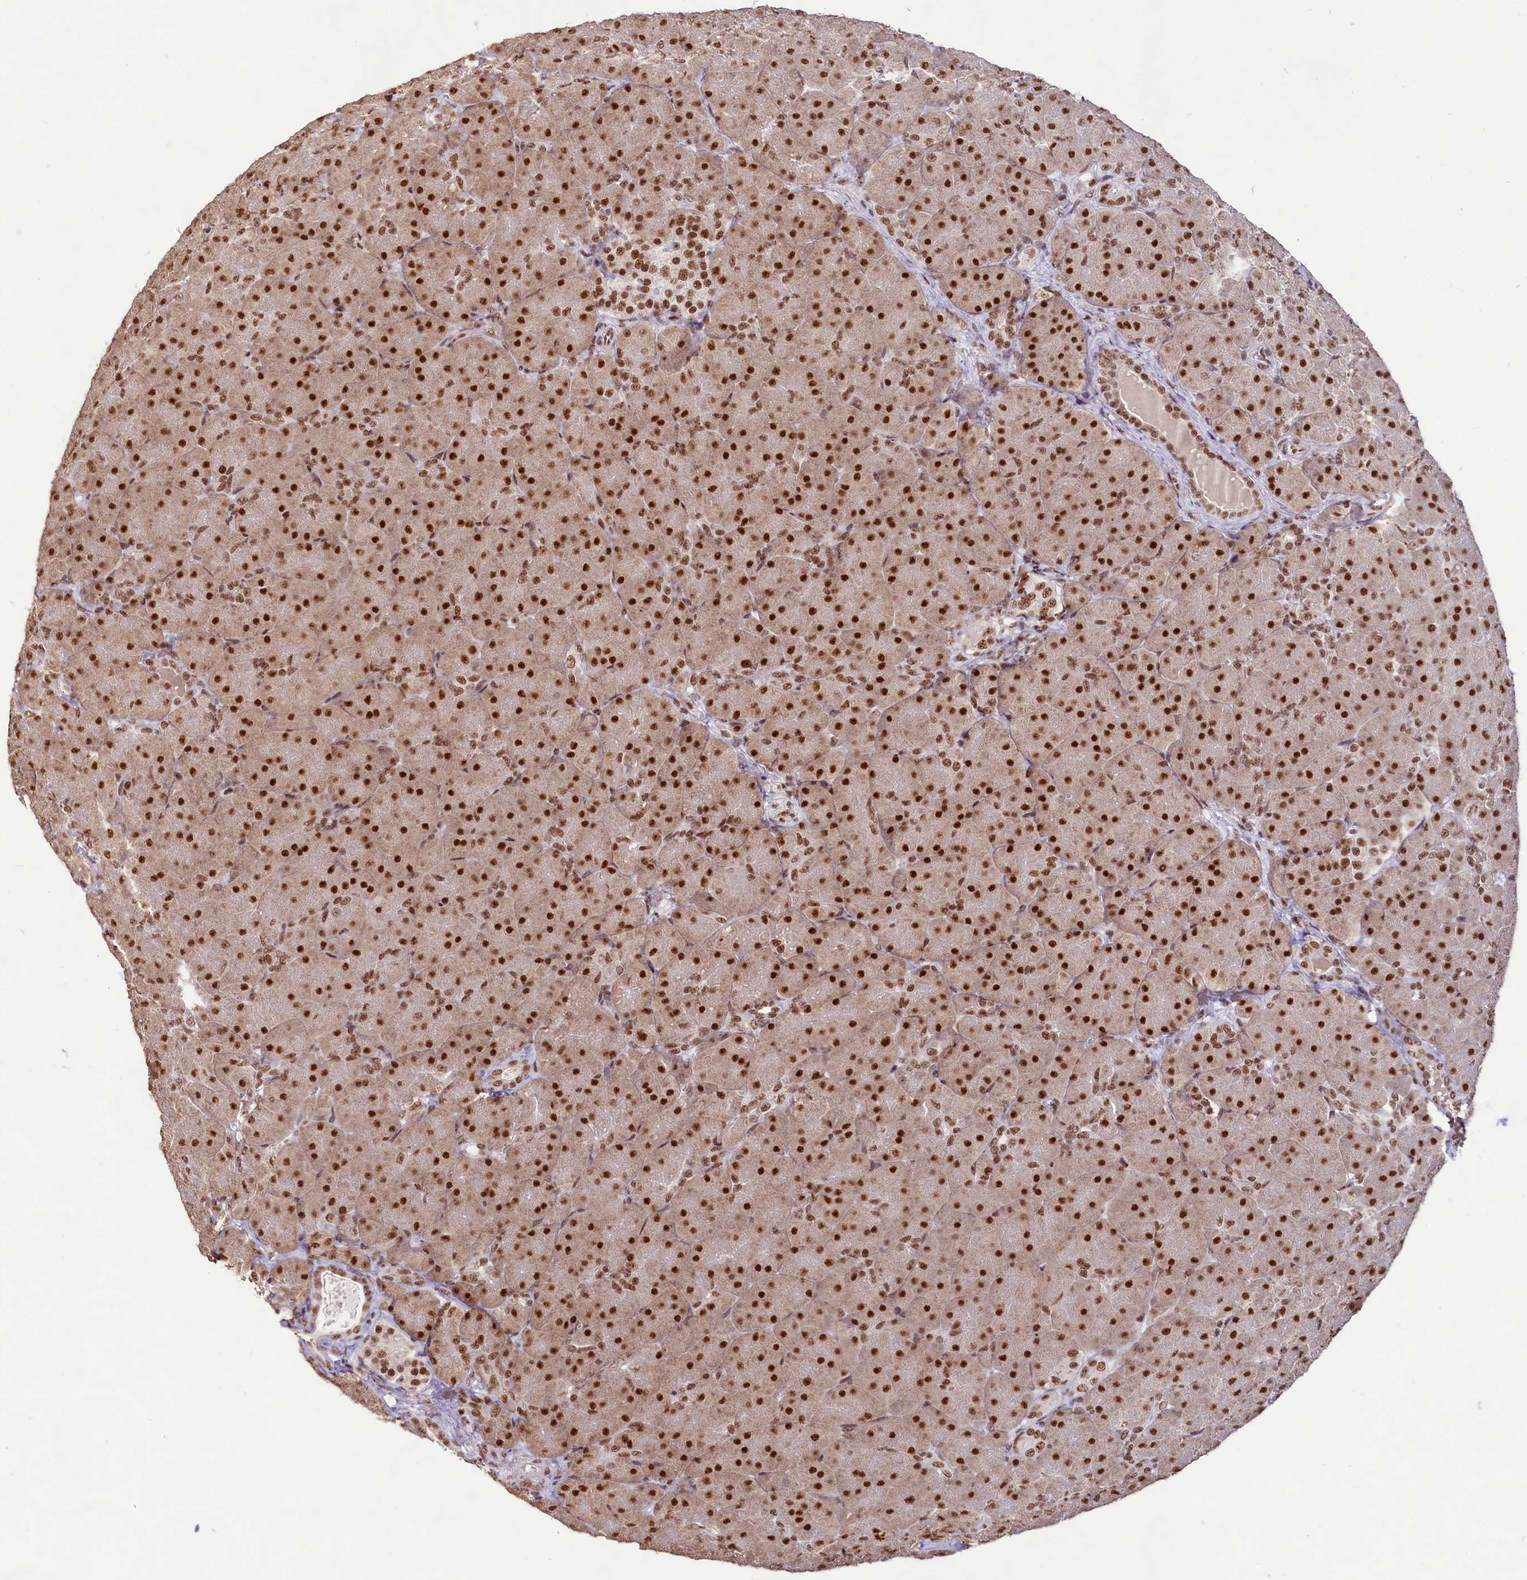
{"staining": {"intensity": "strong", "quantity": ">75%", "location": "cytoplasmic/membranous,nuclear"}, "tissue": "pancreas", "cell_type": "Exocrine glandular cells", "image_type": "normal", "snomed": [{"axis": "morphology", "description": "Normal tissue, NOS"}, {"axis": "topography", "description": "Pancreas"}], "caption": "Benign pancreas was stained to show a protein in brown. There is high levels of strong cytoplasmic/membranous,nuclear expression in approximately >75% of exocrine glandular cells.", "gene": "HIRA", "patient": {"sex": "male", "age": 66}}